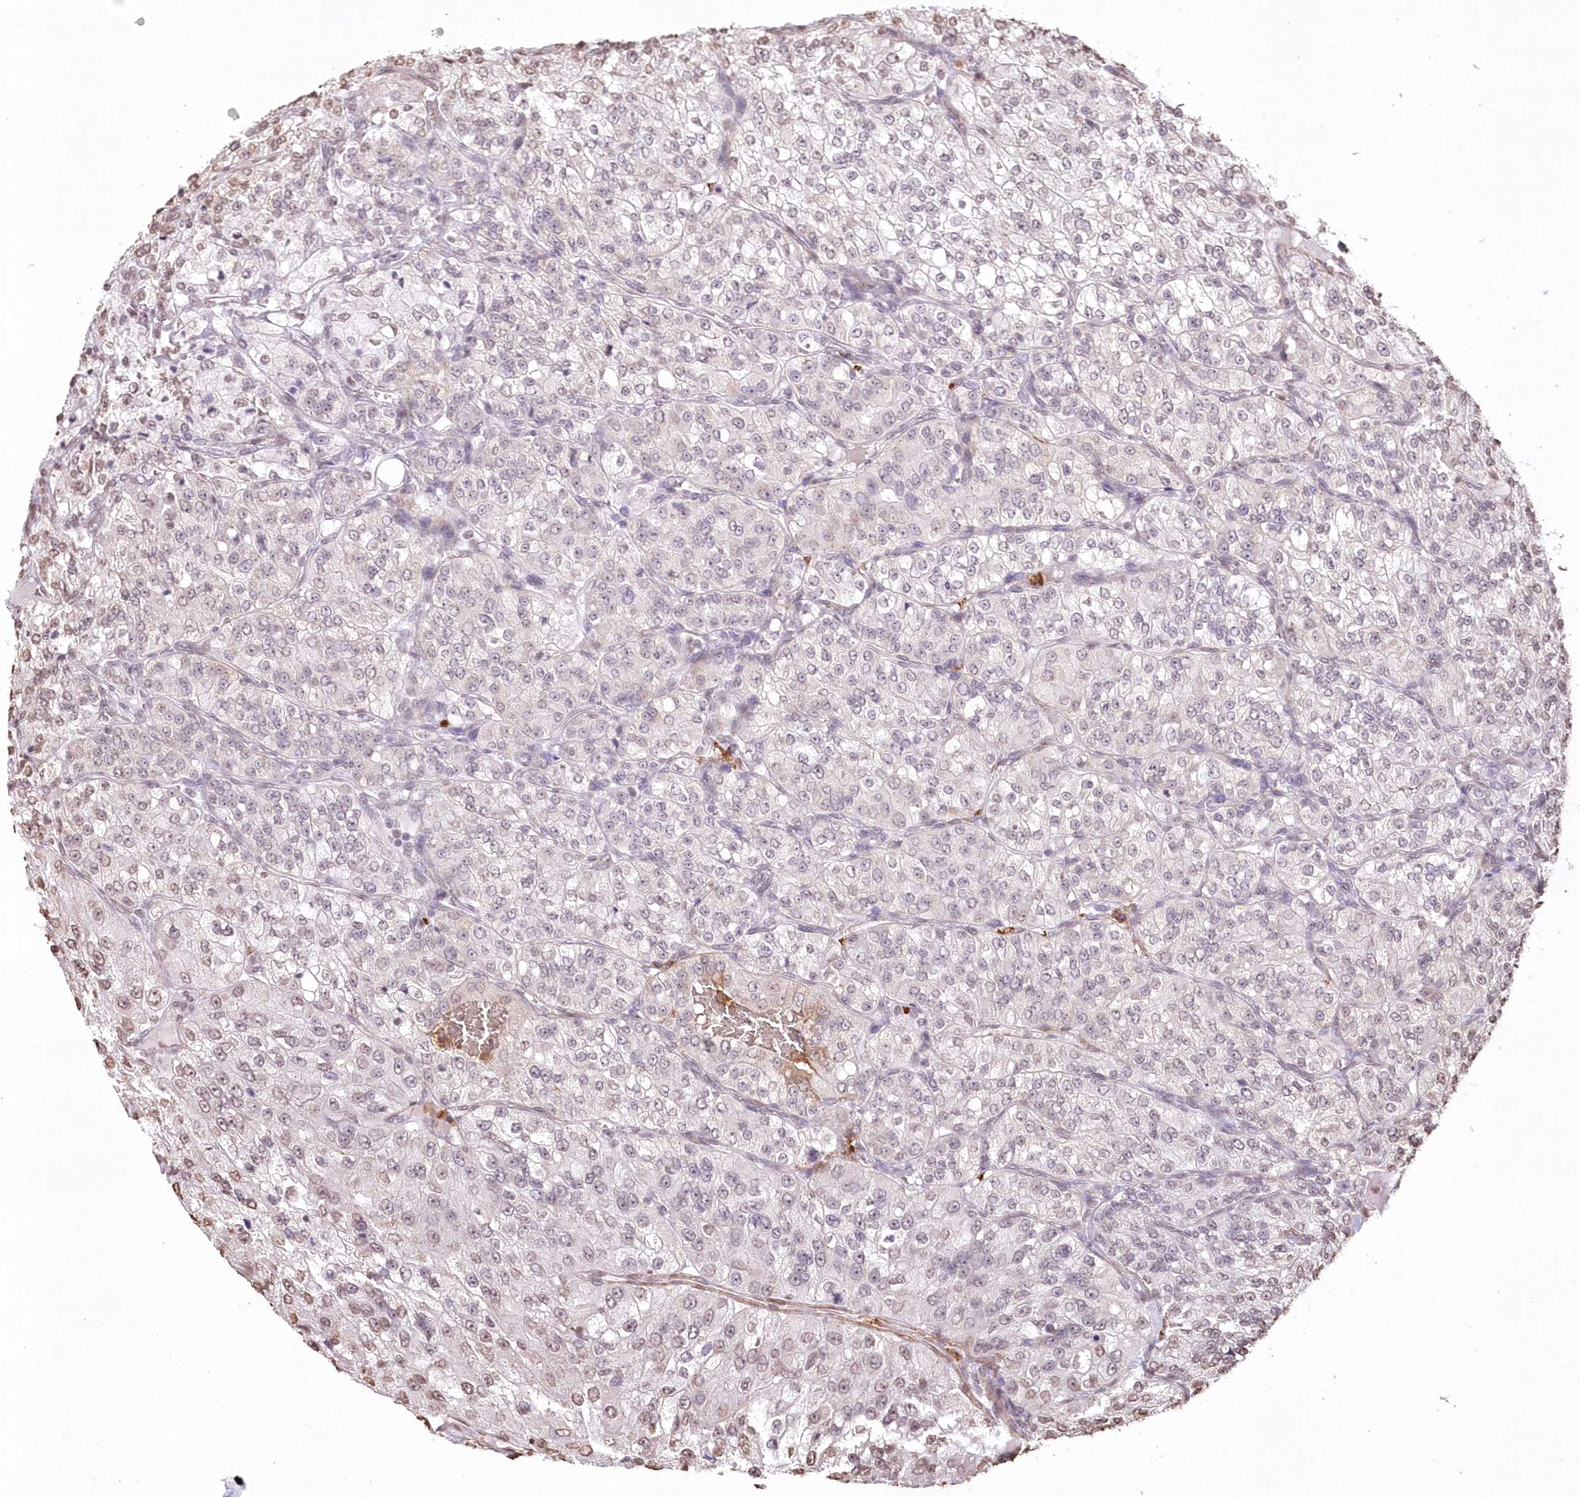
{"staining": {"intensity": "negative", "quantity": "none", "location": "none"}, "tissue": "renal cancer", "cell_type": "Tumor cells", "image_type": "cancer", "snomed": [{"axis": "morphology", "description": "Adenocarcinoma, NOS"}, {"axis": "topography", "description": "Kidney"}], "caption": "An immunohistochemistry photomicrograph of adenocarcinoma (renal) is shown. There is no staining in tumor cells of adenocarcinoma (renal).", "gene": "RBM27", "patient": {"sex": "female", "age": 63}}